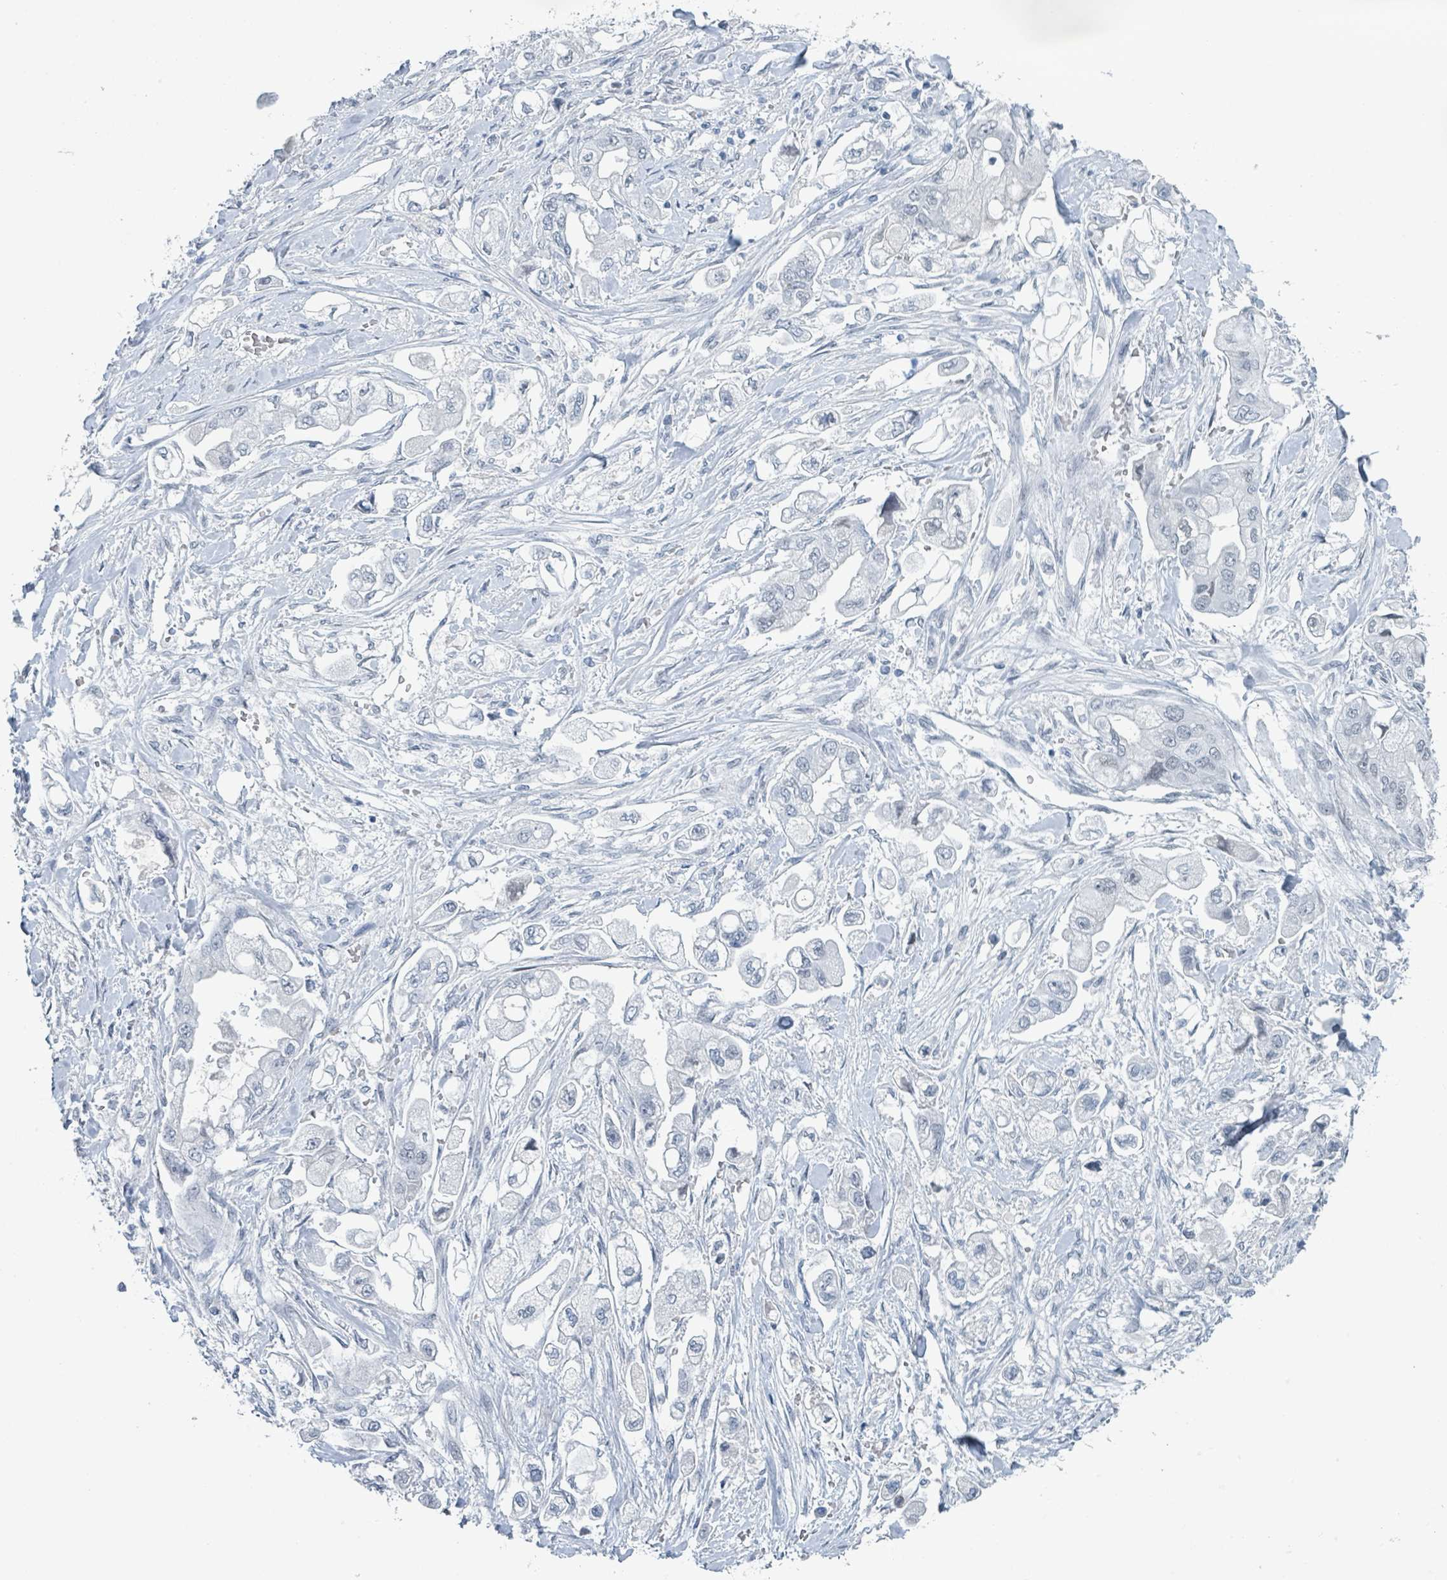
{"staining": {"intensity": "negative", "quantity": "none", "location": "none"}, "tissue": "stomach cancer", "cell_type": "Tumor cells", "image_type": "cancer", "snomed": [{"axis": "morphology", "description": "Adenocarcinoma, NOS"}, {"axis": "topography", "description": "Stomach"}], "caption": "An image of human stomach adenocarcinoma is negative for staining in tumor cells. Nuclei are stained in blue.", "gene": "EHMT2", "patient": {"sex": "male", "age": 62}}